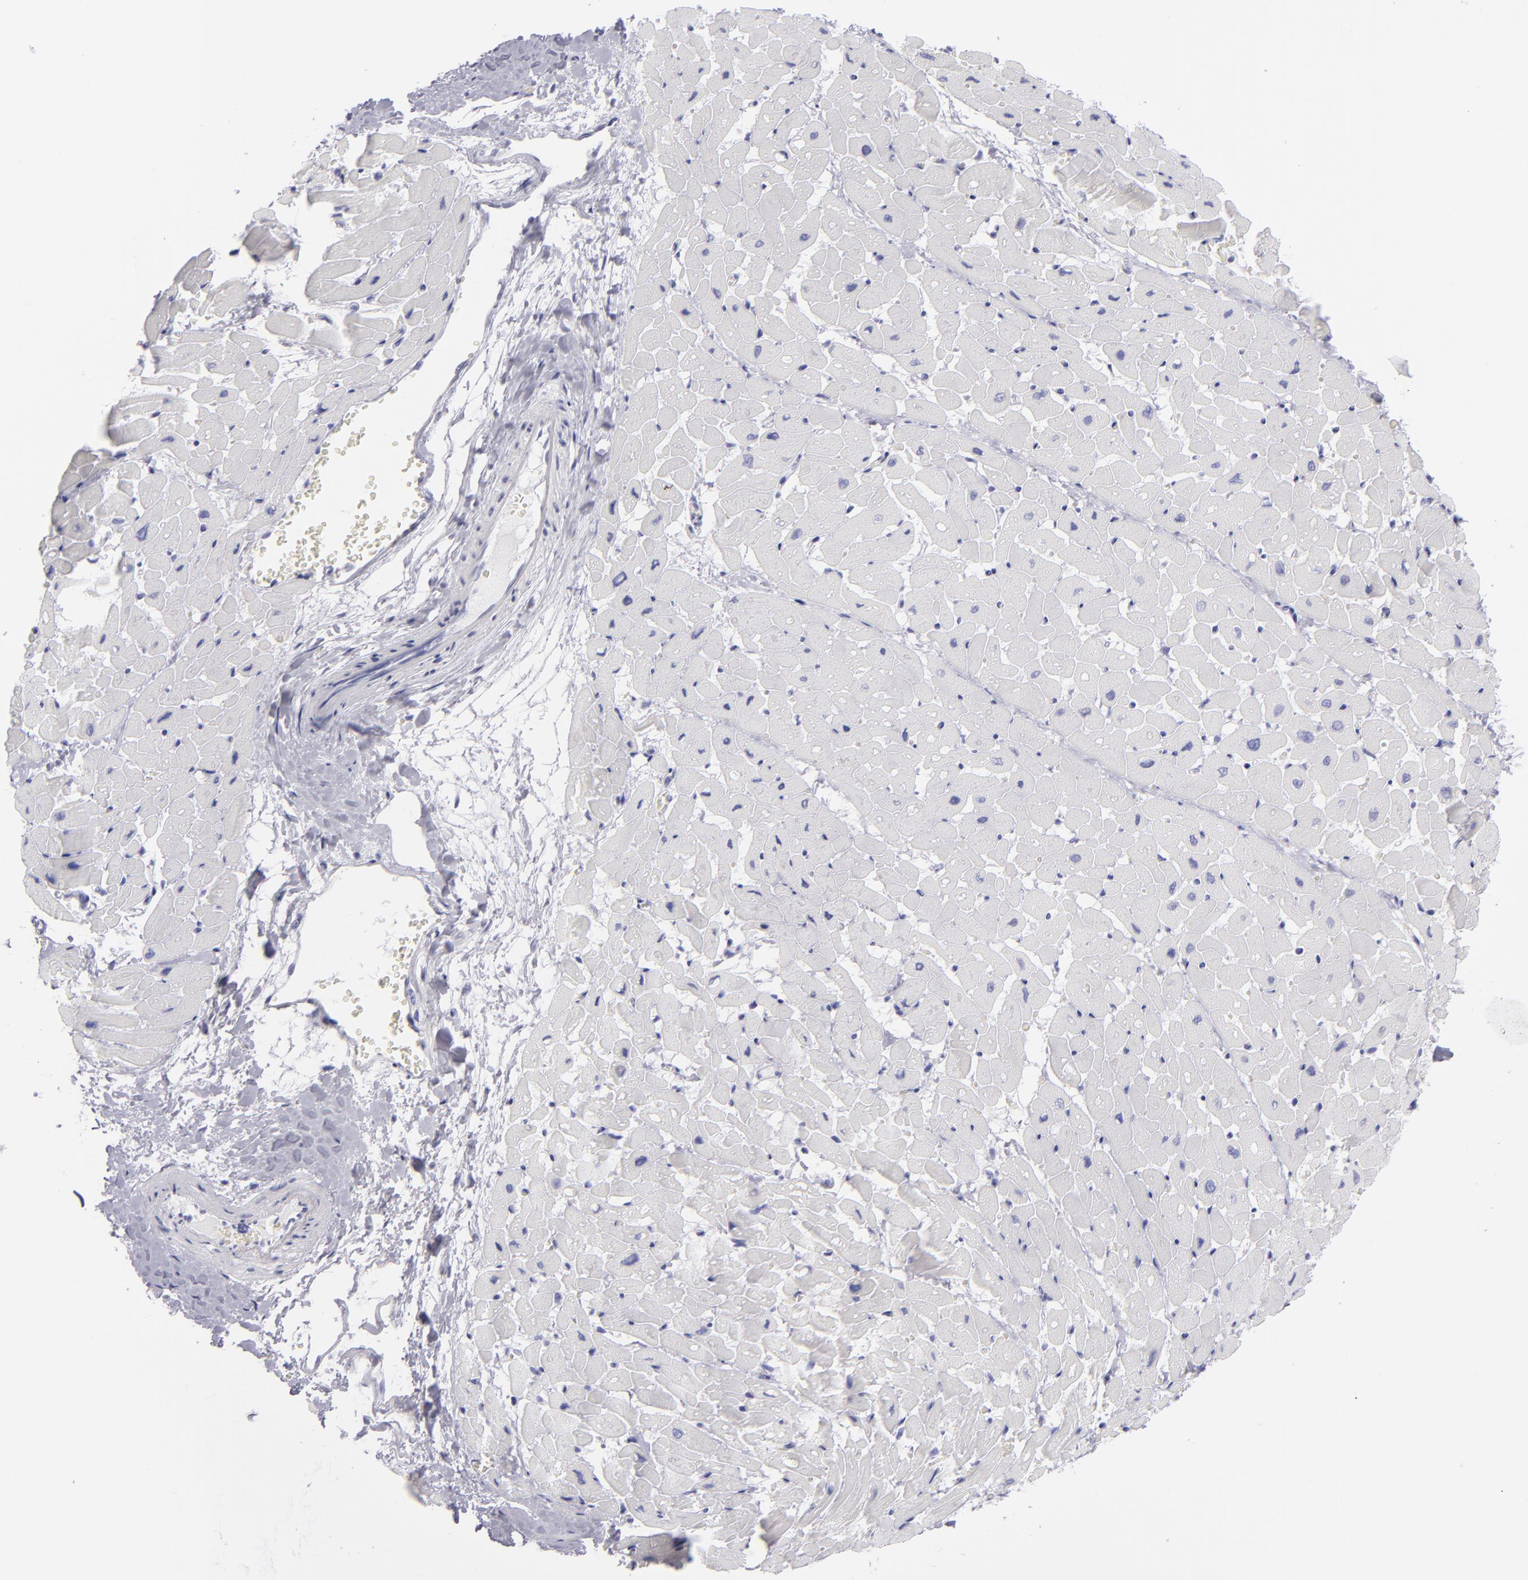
{"staining": {"intensity": "negative", "quantity": "none", "location": "none"}, "tissue": "heart muscle", "cell_type": "Cardiomyocytes", "image_type": "normal", "snomed": [{"axis": "morphology", "description": "Normal tissue, NOS"}, {"axis": "topography", "description": "Heart"}], "caption": "DAB immunohistochemical staining of unremarkable human heart muscle shows no significant staining in cardiomyocytes. (Brightfield microscopy of DAB (3,3'-diaminobenzidine) immunohistochemistry (IHC) at high magnification).", "gene": "PVALB", "patient": {"sex": "male", "age": 45}}